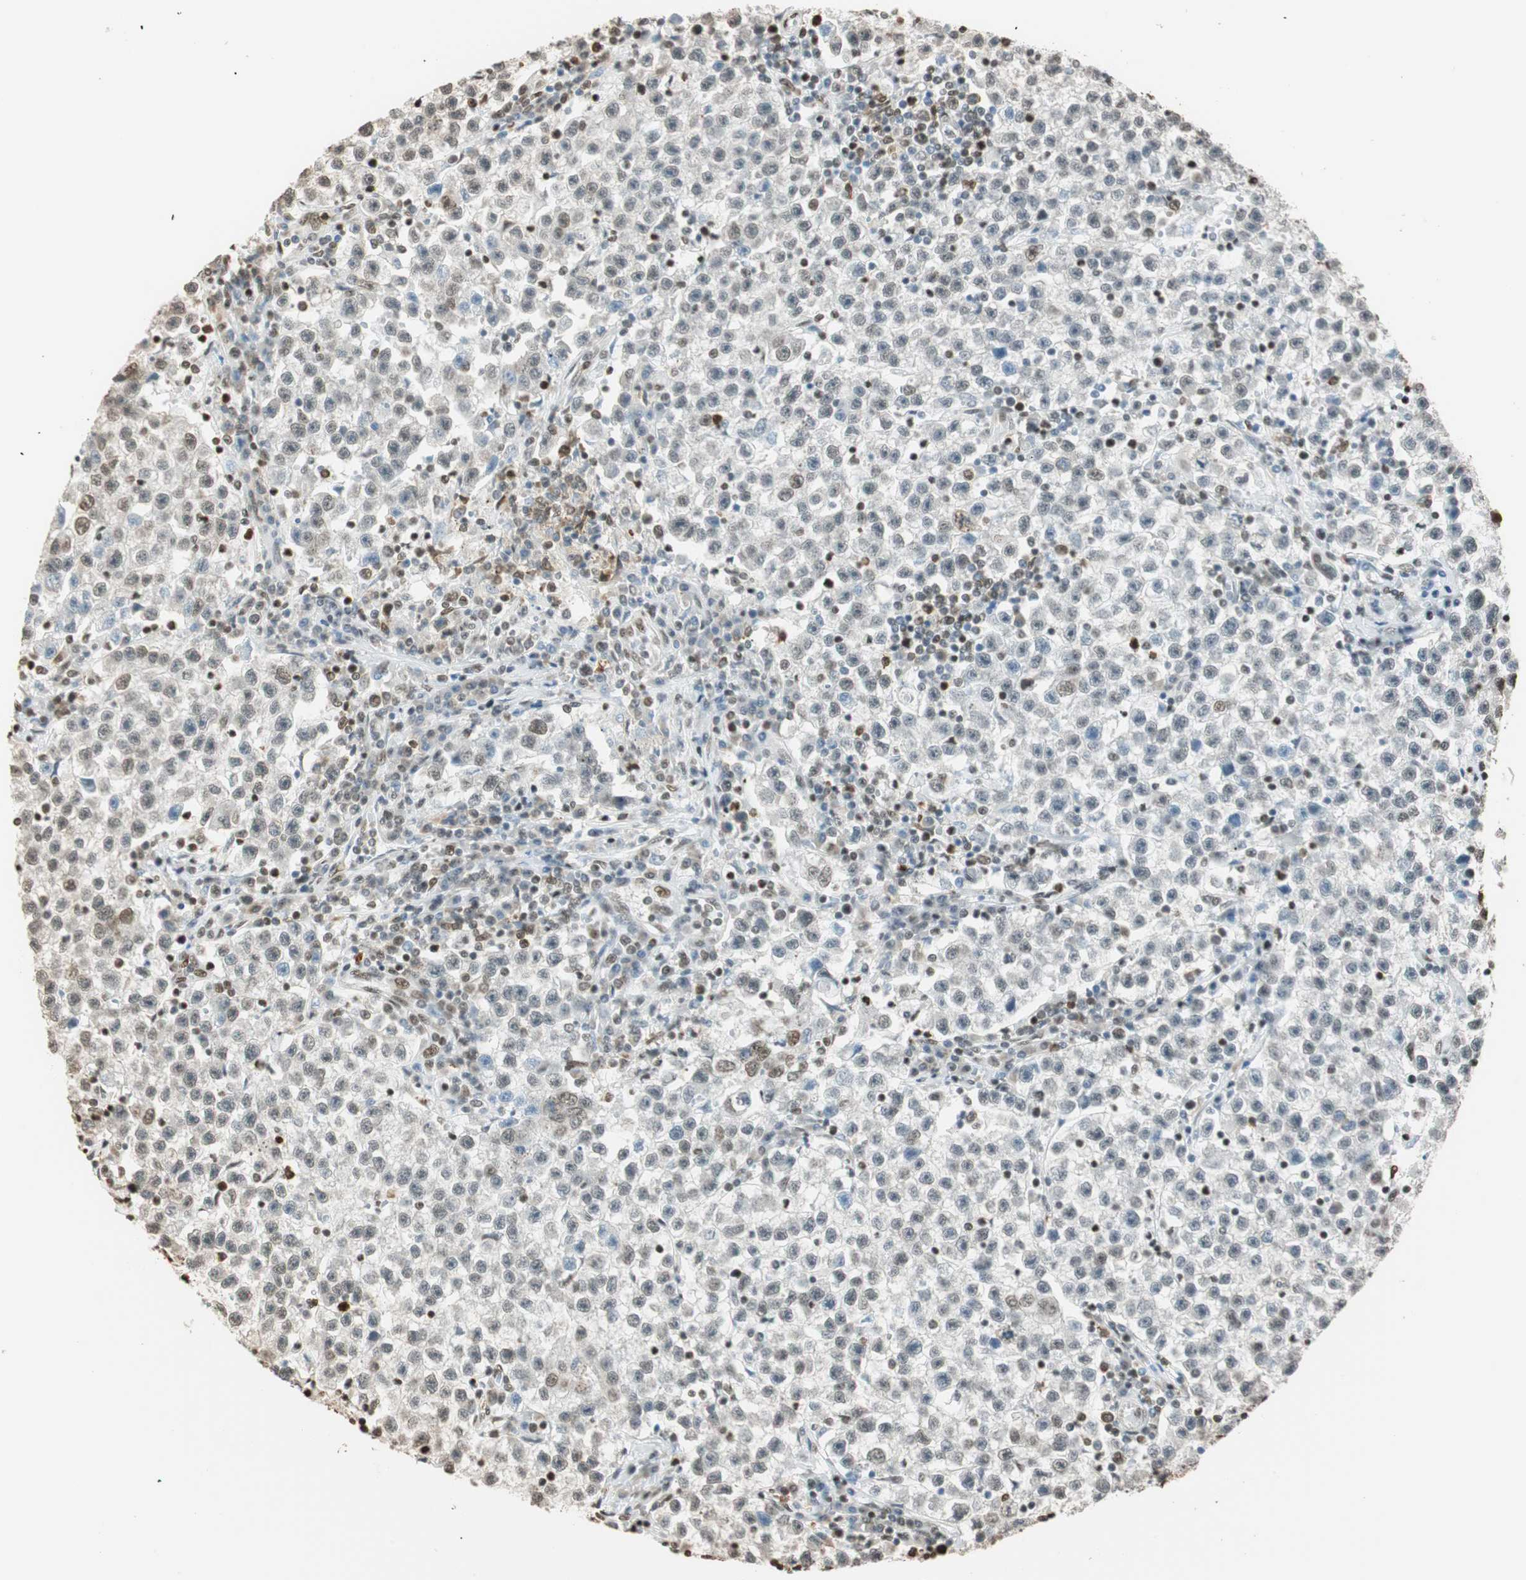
{"staining": {"intensity": "negative", "quantity": "none", "location": "none"}, "tissue": "testis cancer", "cell_type": "Tumor cells", "image_type": "cancer", "snomed": [{"axis": "morphology", "description": "Seminoma, NOS"}, {"axis": "topography", "description": "Testis"}], "caption": "Testis cancer was stained to show a protein in brown. There is no significant expression in tumor cells.", "gene": "FANCG", "patient": {"sex": "male", "age": 22}}